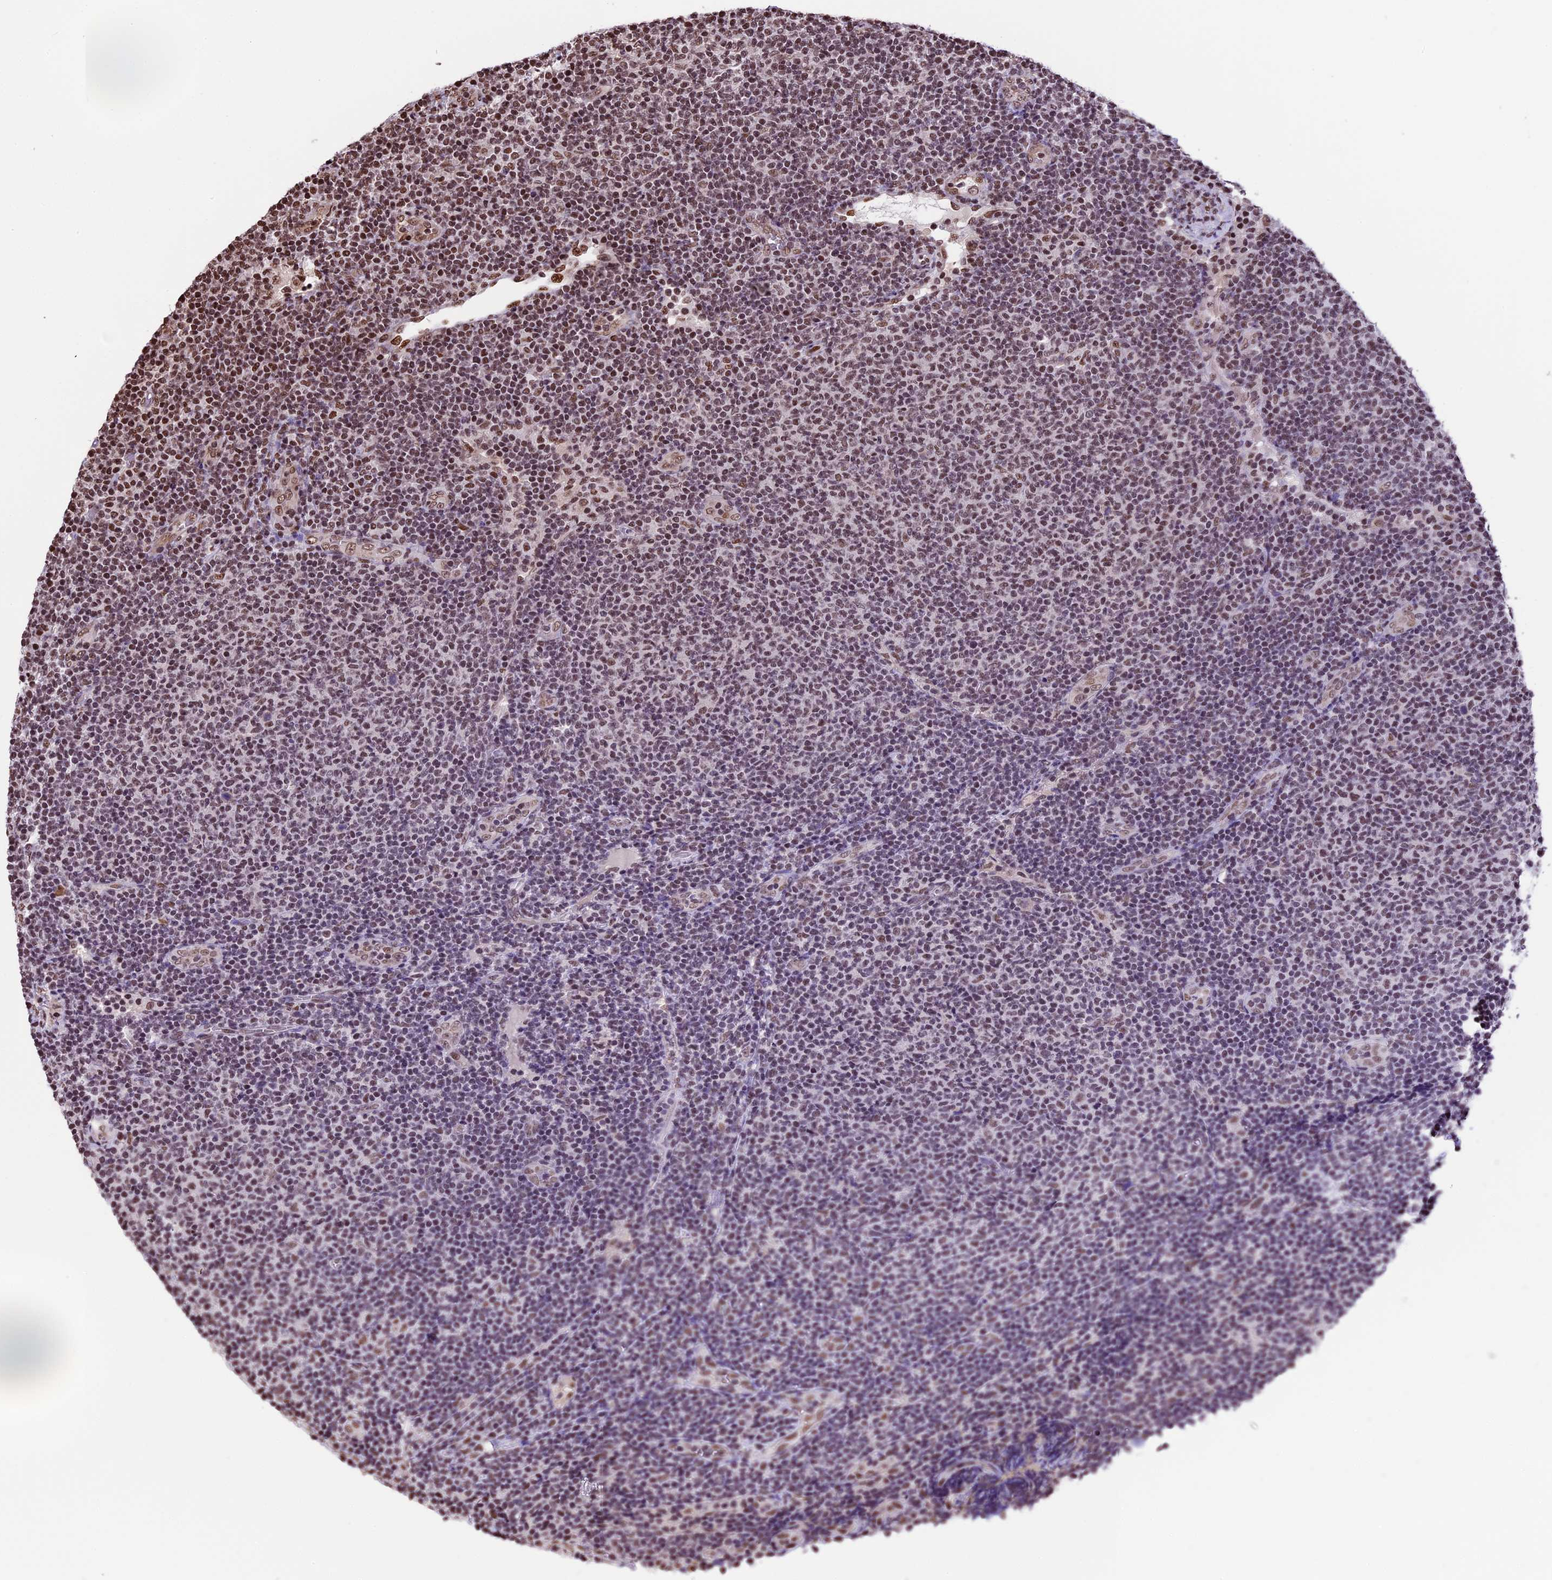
{"staining": {"intensity": "moderate", "quantity": "<25%", "location": "nuclear"}, "tissue": "lymphoma", "cell_type": "Tumor cells", "image_type": "cancer", "snomed": [{"axis": "morphology", "description": "Malignant lymphoma, non-Hodgkin's type, Low grade"}, {"axis": "topography", "description": "Lymph node"}], "caption": "This photomicrograph shows lymphoma stained with immunohistochemistry to label a protein in brown. The nuclear of tumor cells show moderate positivity for the protein. Nuclei are counter-stained blue.", "gene": "POLR3E", "patient": {"sex": "male", "age": 66}}